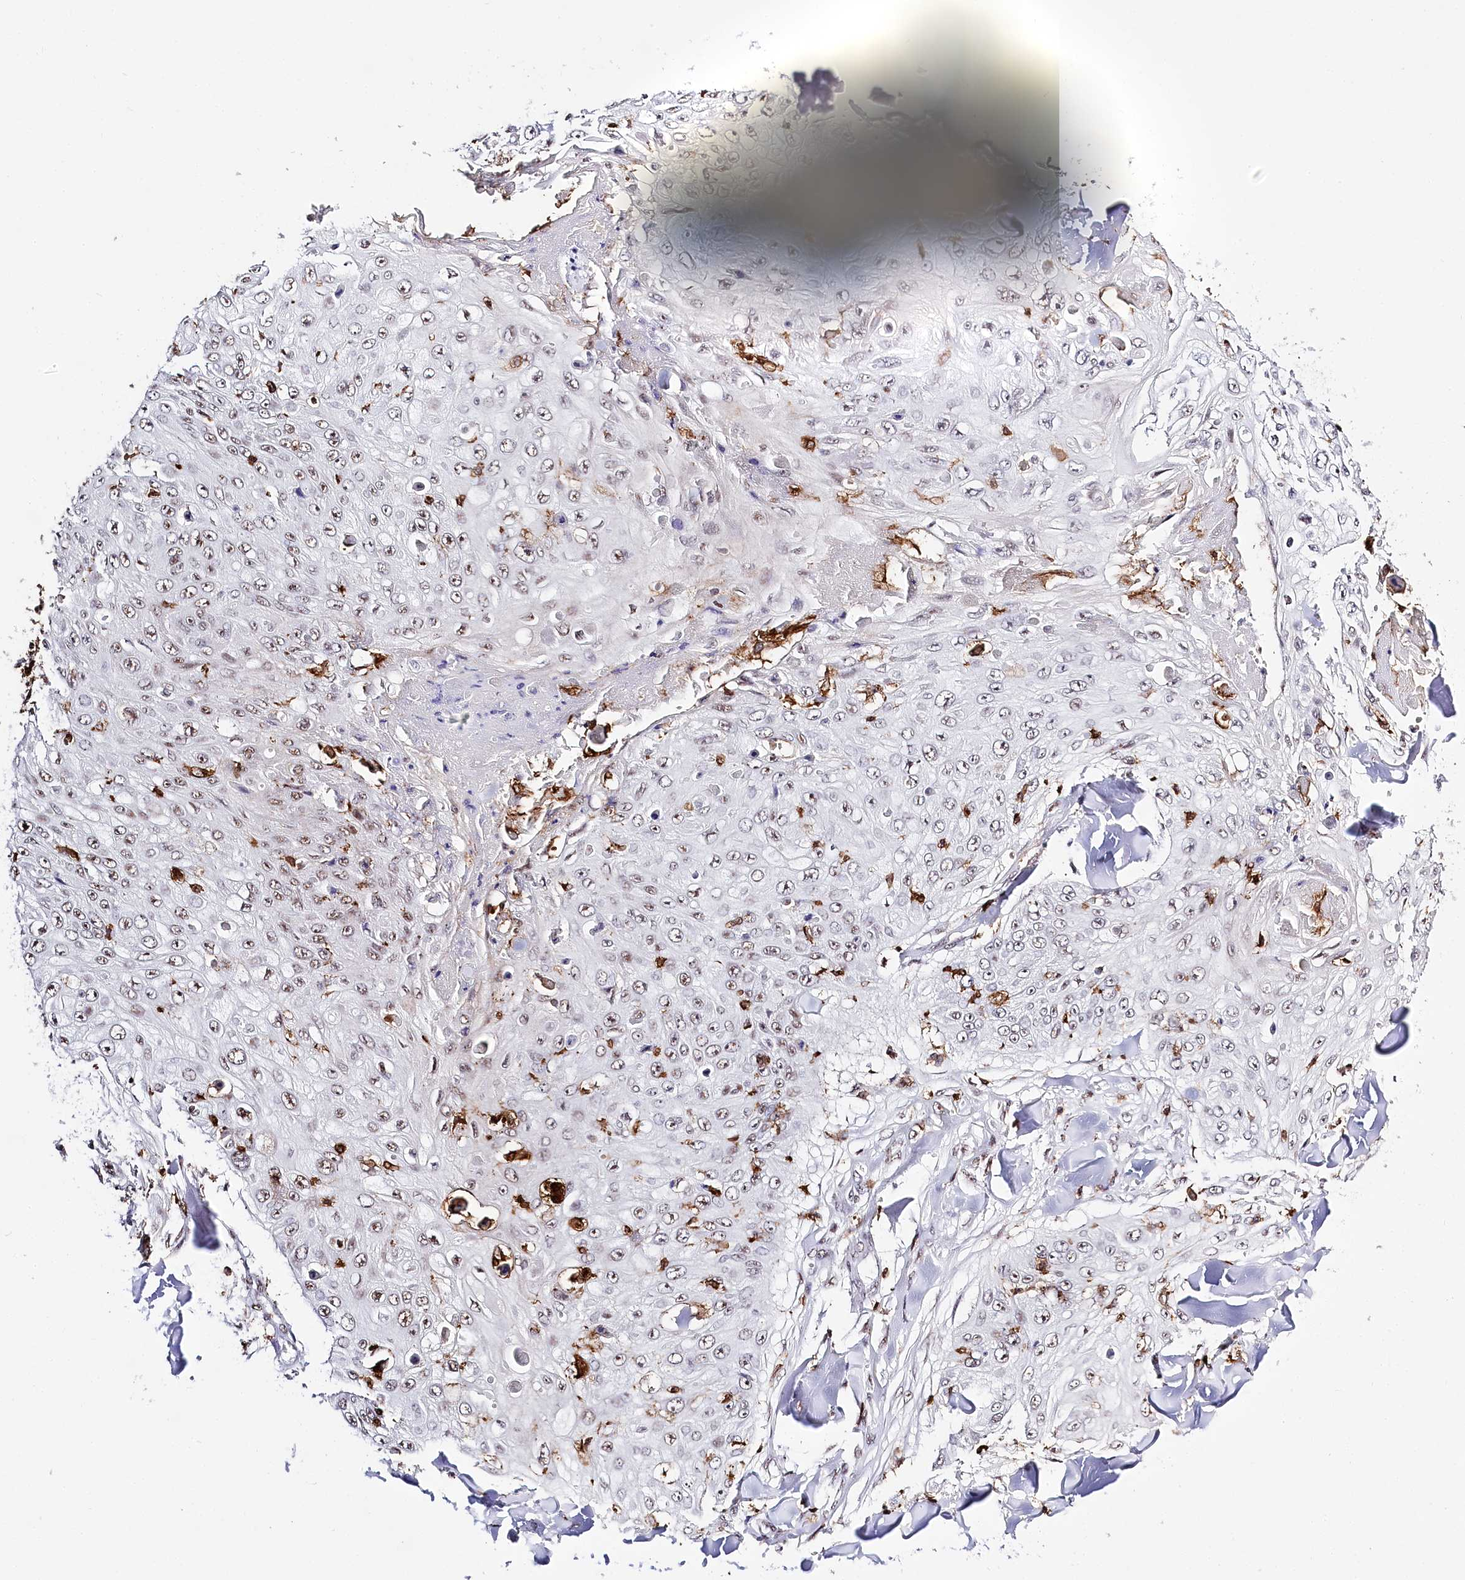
{"staining": {"intensity": "moderate", "quantity": "<25%", "location": "nuclear"}, "tissue": "skin cancer", "cell_type": "Tumor cells", "image_type": "cancer", "snomed": [{"axis": "morphology", "description": "Squamous cell carcinoma, NOS"}, {"axis": "topography", "description": "Skin"}], "caption": "Immunohistochemistry (IHC) micrograph of human squamous cell carcinoma (skin) stained for a protein (brown), which demonstrates low levels of moderate nuclear positivity in about <25% of tumor cells.", "gene": "BARD1", "patient": {"sex": "male", "age": 86}}